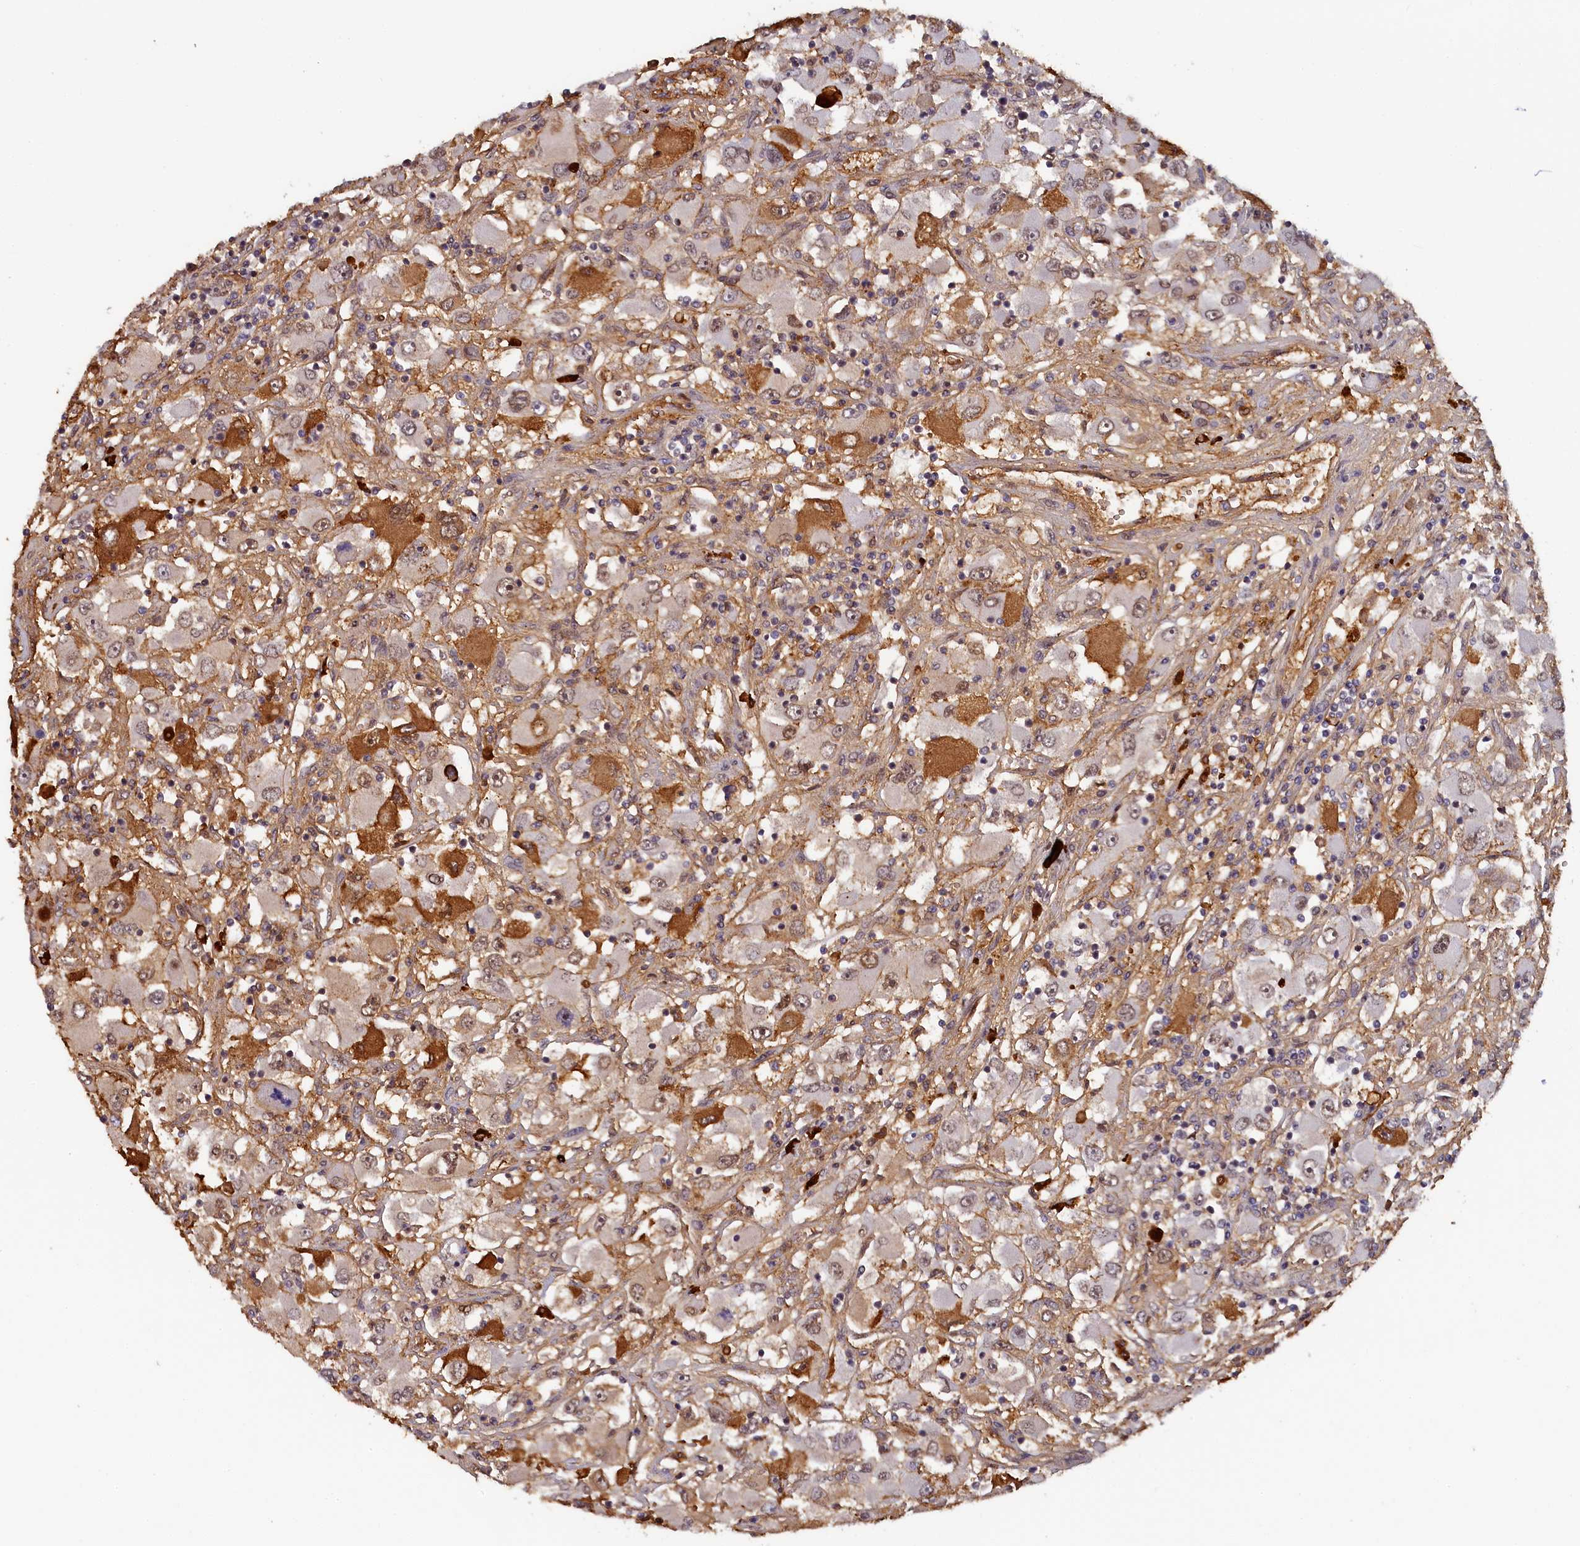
{"staining": {"intensity": "moderate", "quantity": "<25%", "location": "nuclear"}, "tissue": "renal cancer", "cell_type": "Tumor cells", "image_type": "cancer", "snomed": [{"axis": "morphology", "description": "Adenocarcinoma, NOS"}, {"axis": "topography", "description": "Kidney"}], "caption": "Renal adenocarcinoma stained with immunohistochemistry reveals moderate nuclear expression in about <25% of tumor cells.", "gene": "INTS14", "patient": {"sex": "female", "age": 52}}